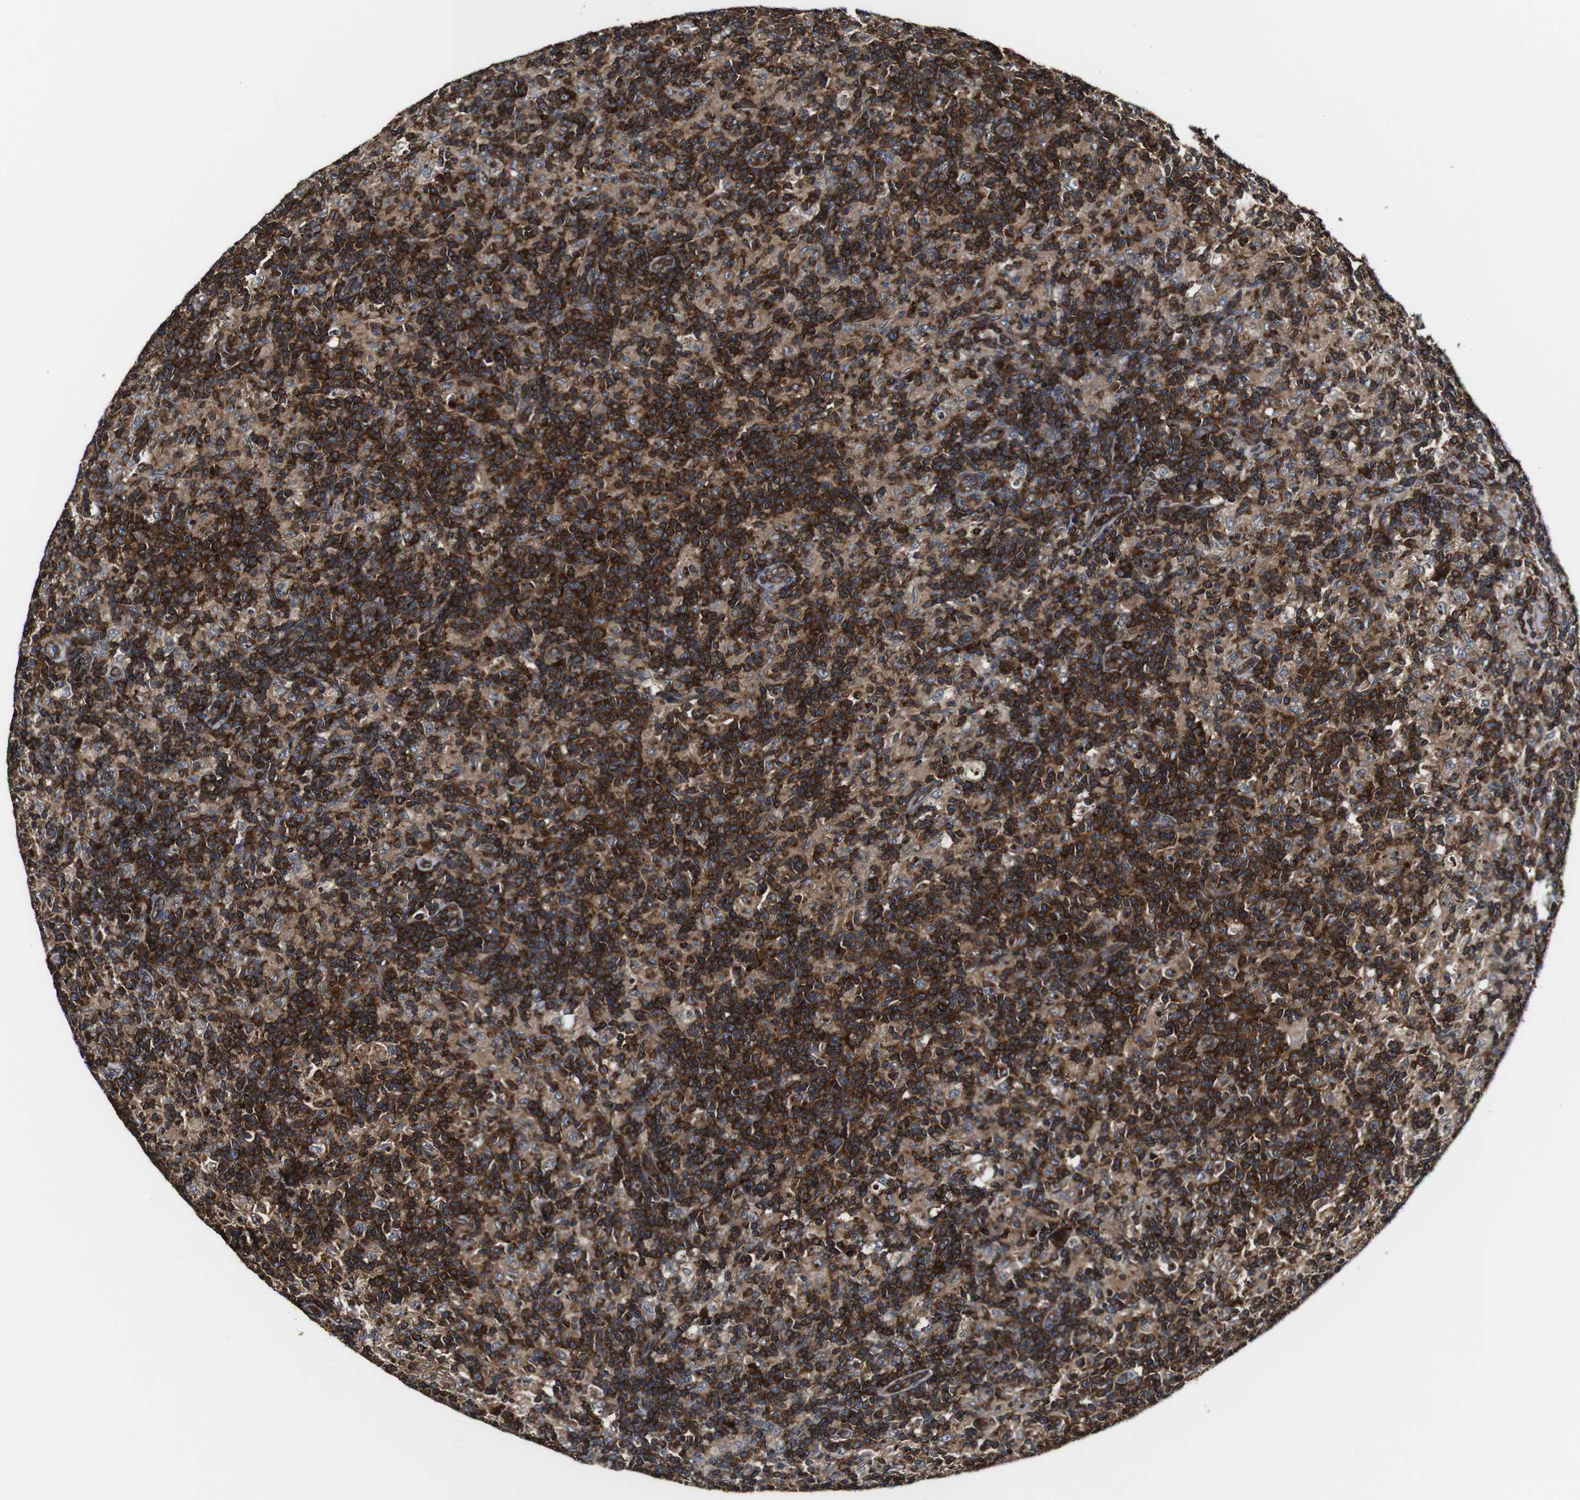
{"staining": {"intensity": "moderate", "quantity": ">75%", "location": "cytoplasmic/membranous"}, "tissue": "lymph node", "cell_type": "Germinal center cells", "image_type": "normal", "snomed": [{"axis": "morphology", "description": "Normal tissue, NOS"}, {"axis": "morphology", "description": "Inflammation, NOS"}, {"axis": "topography", "description": "Lymph node"}], "caption": "IHC photomicrograph of normal lymph node: human lymph node stained using immunohistochemistry exhibits medium levels of moderate protein expression localized specifically in the cytoplasmic/membranous of germinal center cells, appearing as a cytoplasmic/membranous brown color.", "gene": "TNIK", "patient": {"sex": "male", "age": 55}}